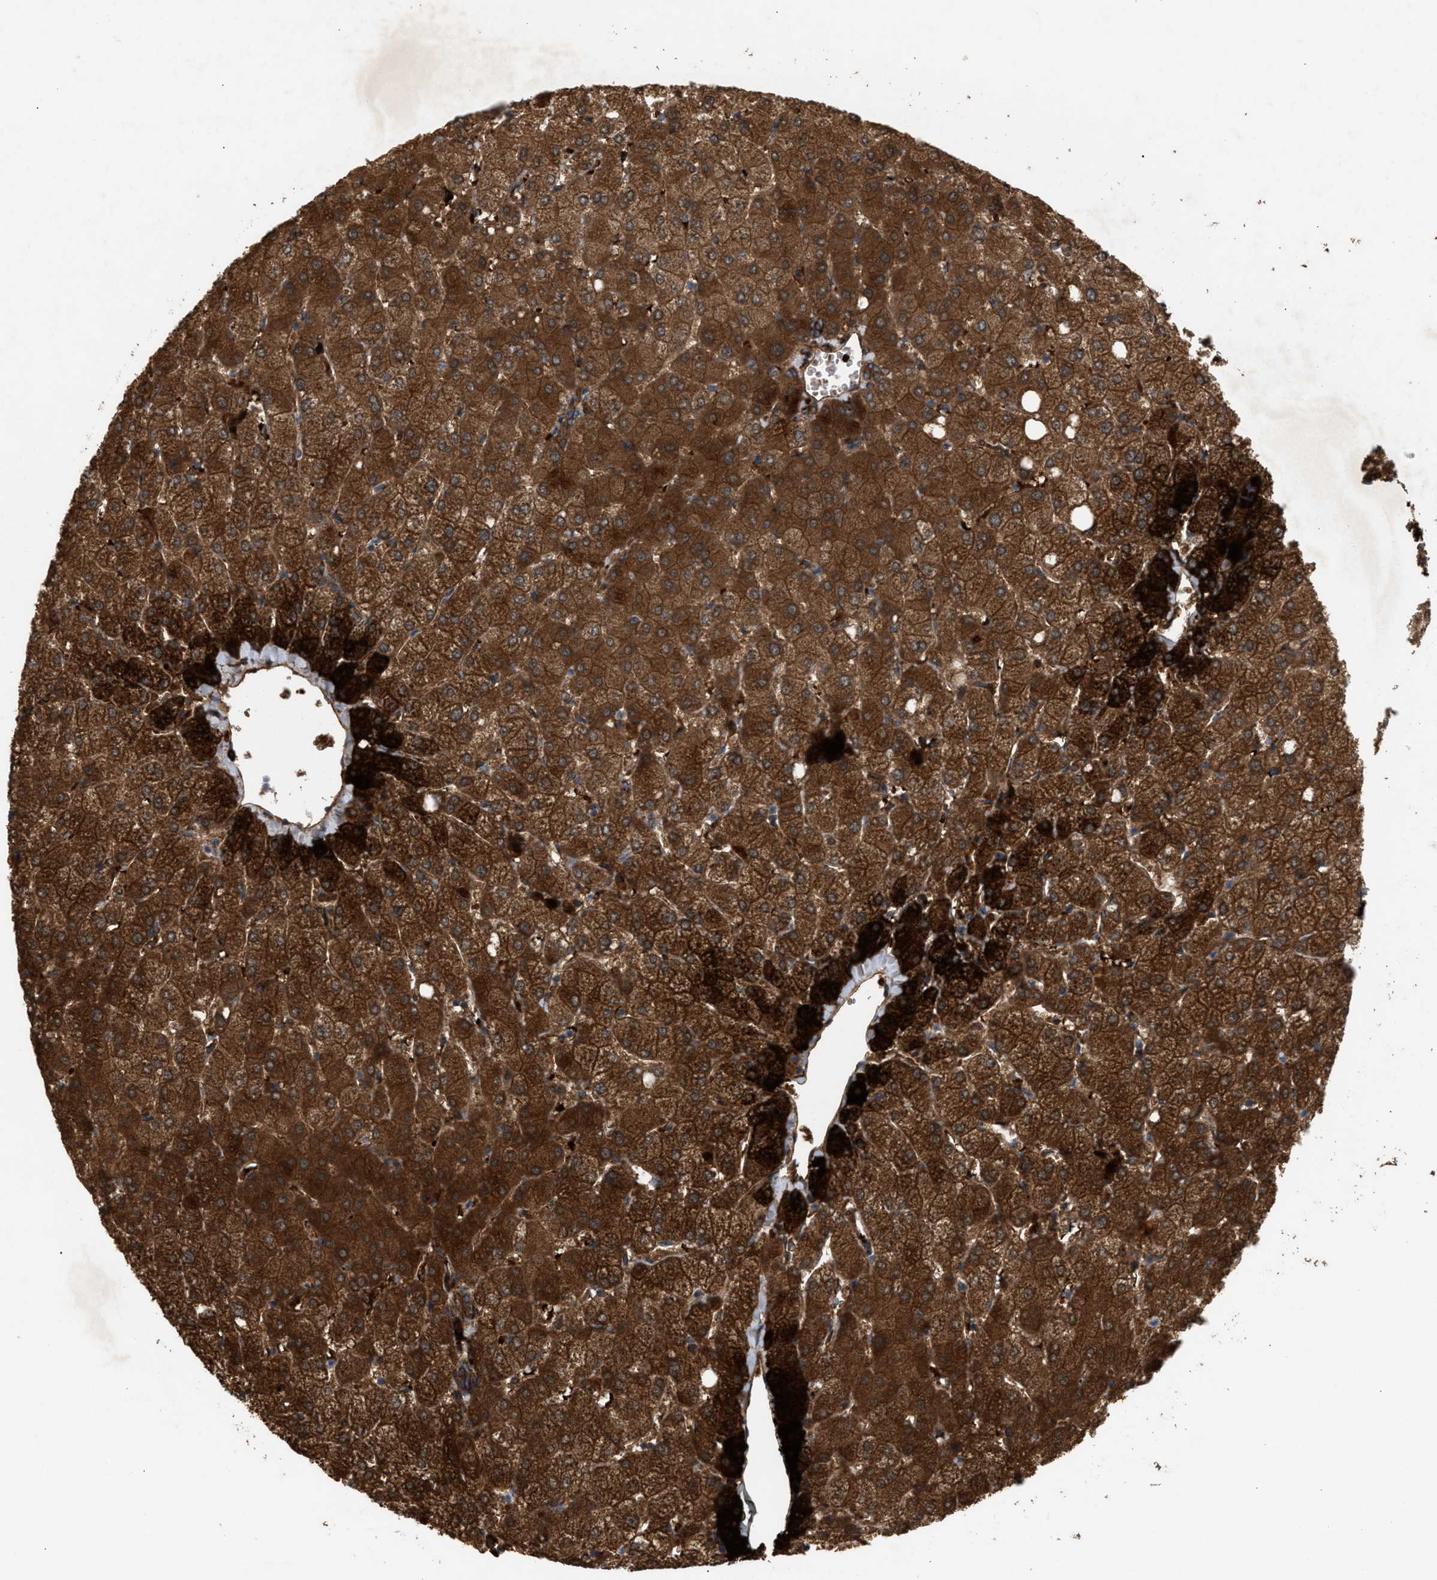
{"staining": {"intensity": "moderate", "quantity": ">75%", "location": "cytoplasmic/membranous"}, "tissue": "liver", "cell_type": "Cholangiocytes", "image_type": "normal", "snomed": [{"axis": "morphology", "description": "Normal tissue, NOS"}, {"axis": "topography", "description": "Liver"}], "caption": "Cholangiocytes demonstrate medium levels of moderate cytoplasmic/membranous staining in approximately >75% of cells in unremarkable human liver.", "gene": "GCC1", "patient": {"sex": "female", "age": 54}}